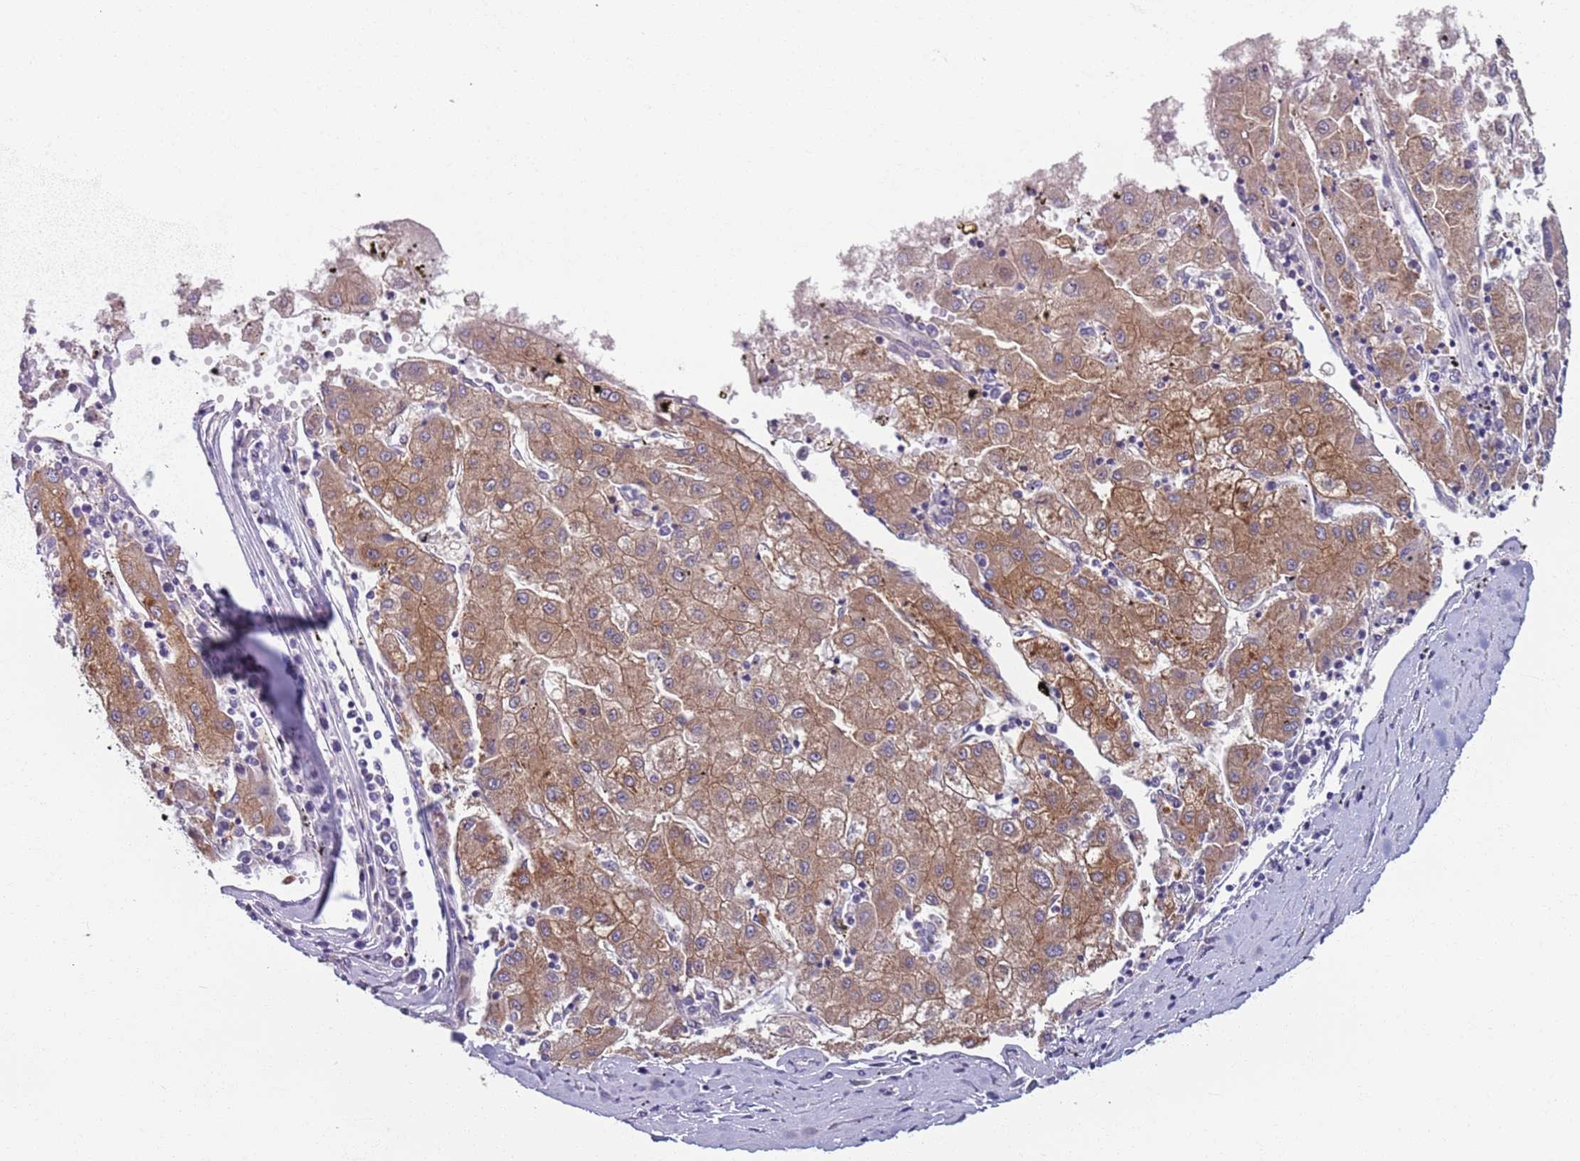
{"staining": {"intensity": "moderate", "quantity": ">75%", "location": "cytoplasmic/membranous"}, "tissue": "liver cancer", "cell_type": "Tumor cells", "image_type": "cancer", "snomed": [{"axis": "morphology", "description": "Carcinoma, Hepatocellular, NOS"}, {"axis": "topography", "description": "Liver"}], "caption": "Protein staining exhibits moderate cytoplasmic/membranous staining in approximately >75% of tumor cells in hepatocellular carcinoma (liver).", "gene": "AKTIP", "patient": {"sex": "male", "age": 72}}